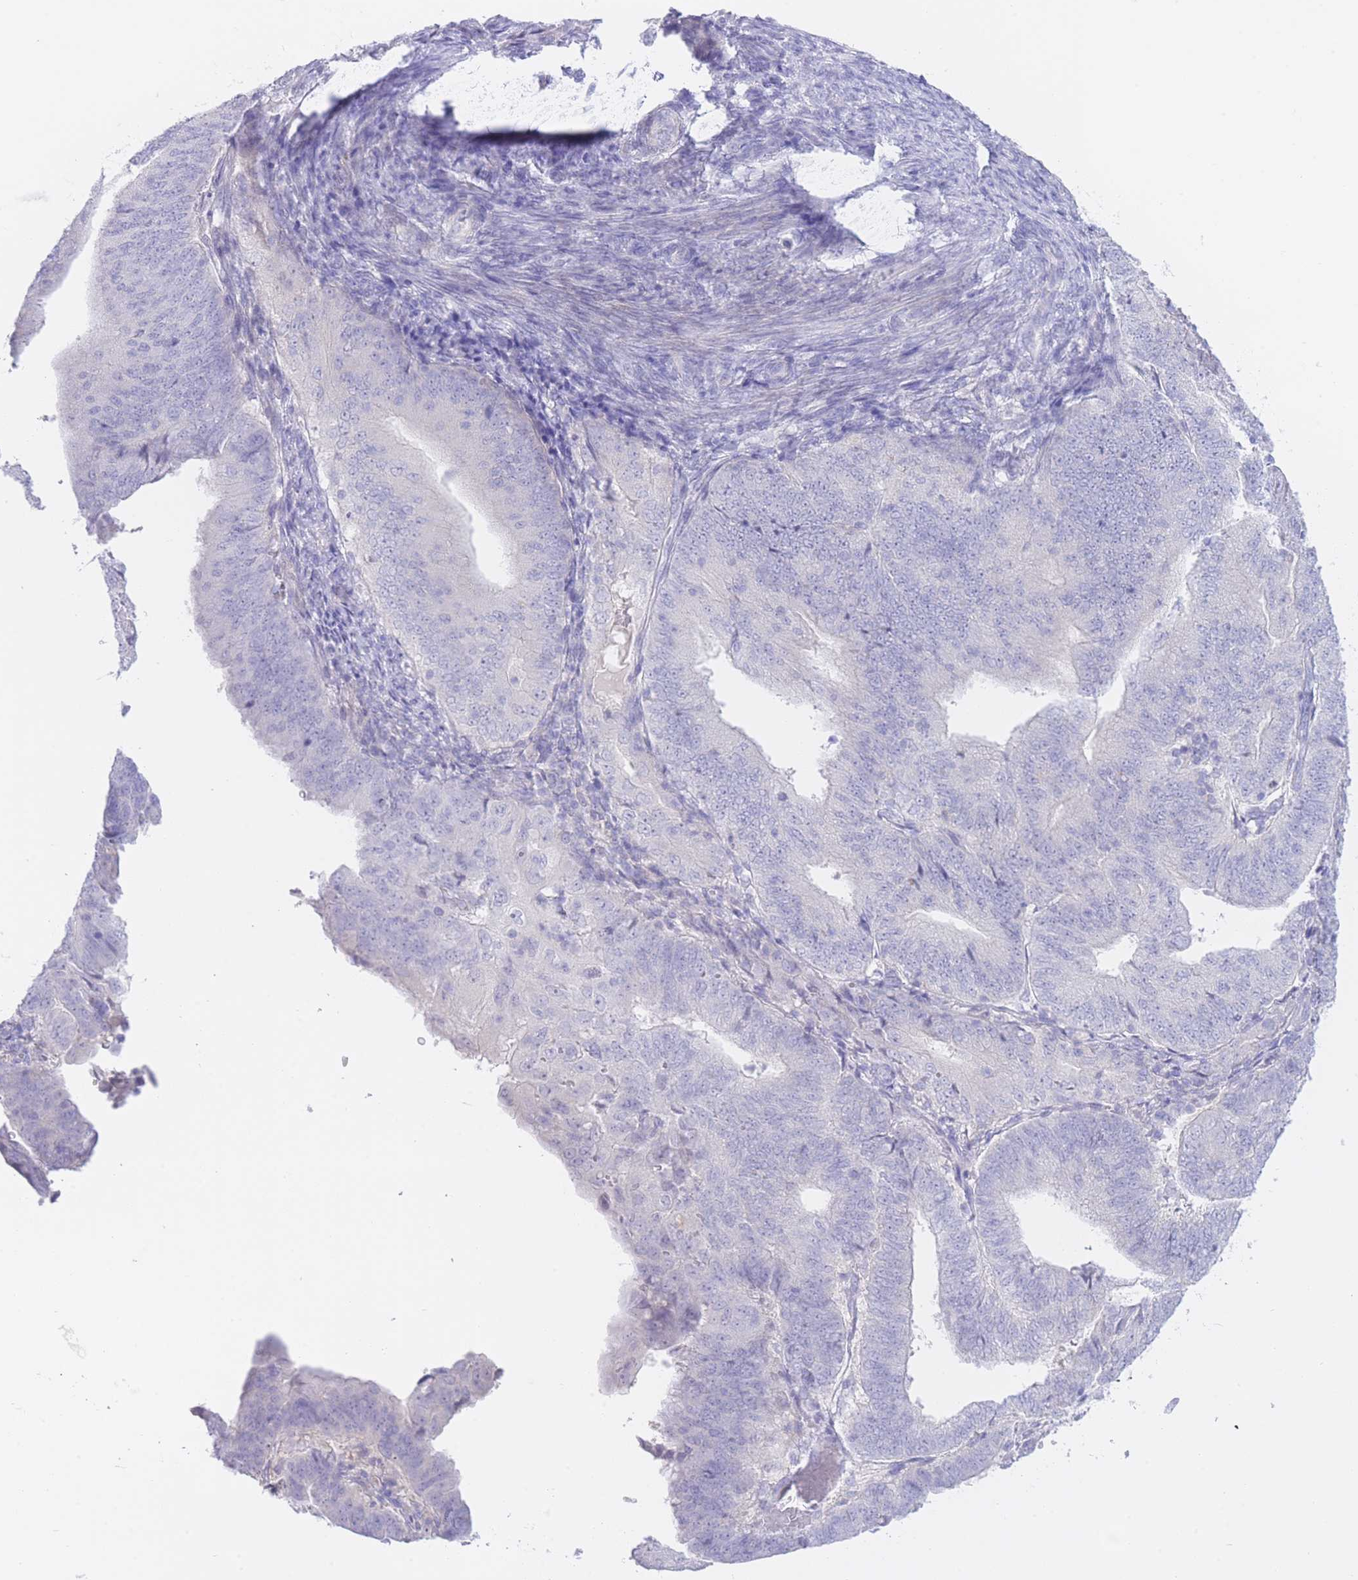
{"staining": {"intensity": "negative", "quantity": "none", "location": "none"}, "tissue": "endometrial cancer", "cell_type": "Tumor cells", "image_type": "cancer", "snomed": [{"axis": "morphology", "description": "Adenocarcinoma, NOS"}, {"axis": "topography", "description": "Endometrium"}], "caption": "Endometrial cancer (adenocarcinoma) stained for a protein using immunohistochemistry exhibits no staining tumor cells.", "gene": "ZNF212", "patient": {"sex": "female", "age": 70}}